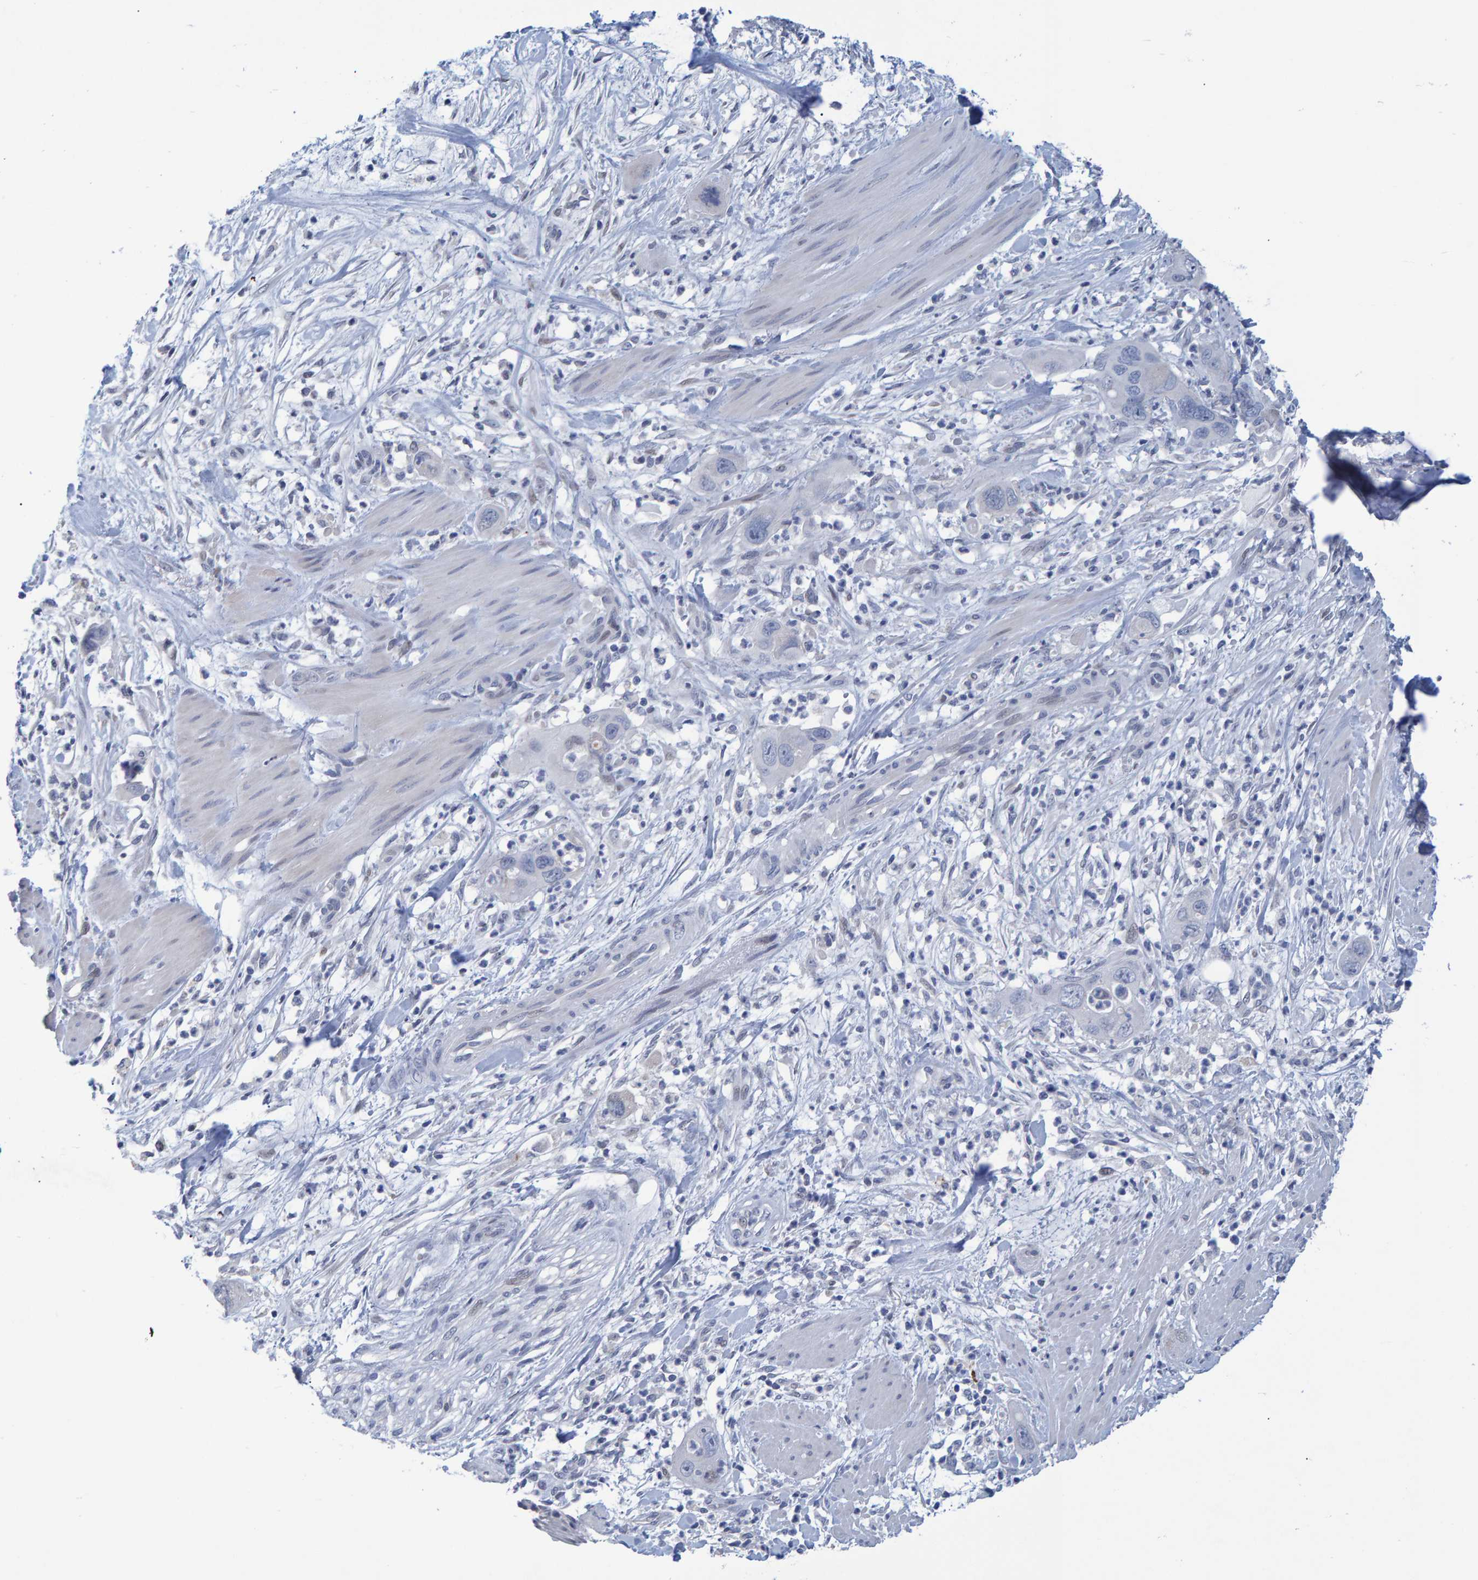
{"staining": {"intensity": "negative", "quantity": "none", "location": "none"}, "tissue": "pancreatic cancer", "cell_type": "Tumor cells", "image_type": "cancer", "snomed": [{"axis": "morphology", "description": "Adenocarcinoma, NOS"}, {"axis": "topography", "description": "Pancreas"}], "caption": "This is an immunohistochemistry (IHC) image of human pancreatic adenocarcinoma. There is no expression in tumor cells.", "gene": "PROCA1", "patient": {"sex": "female", "age": 71}}